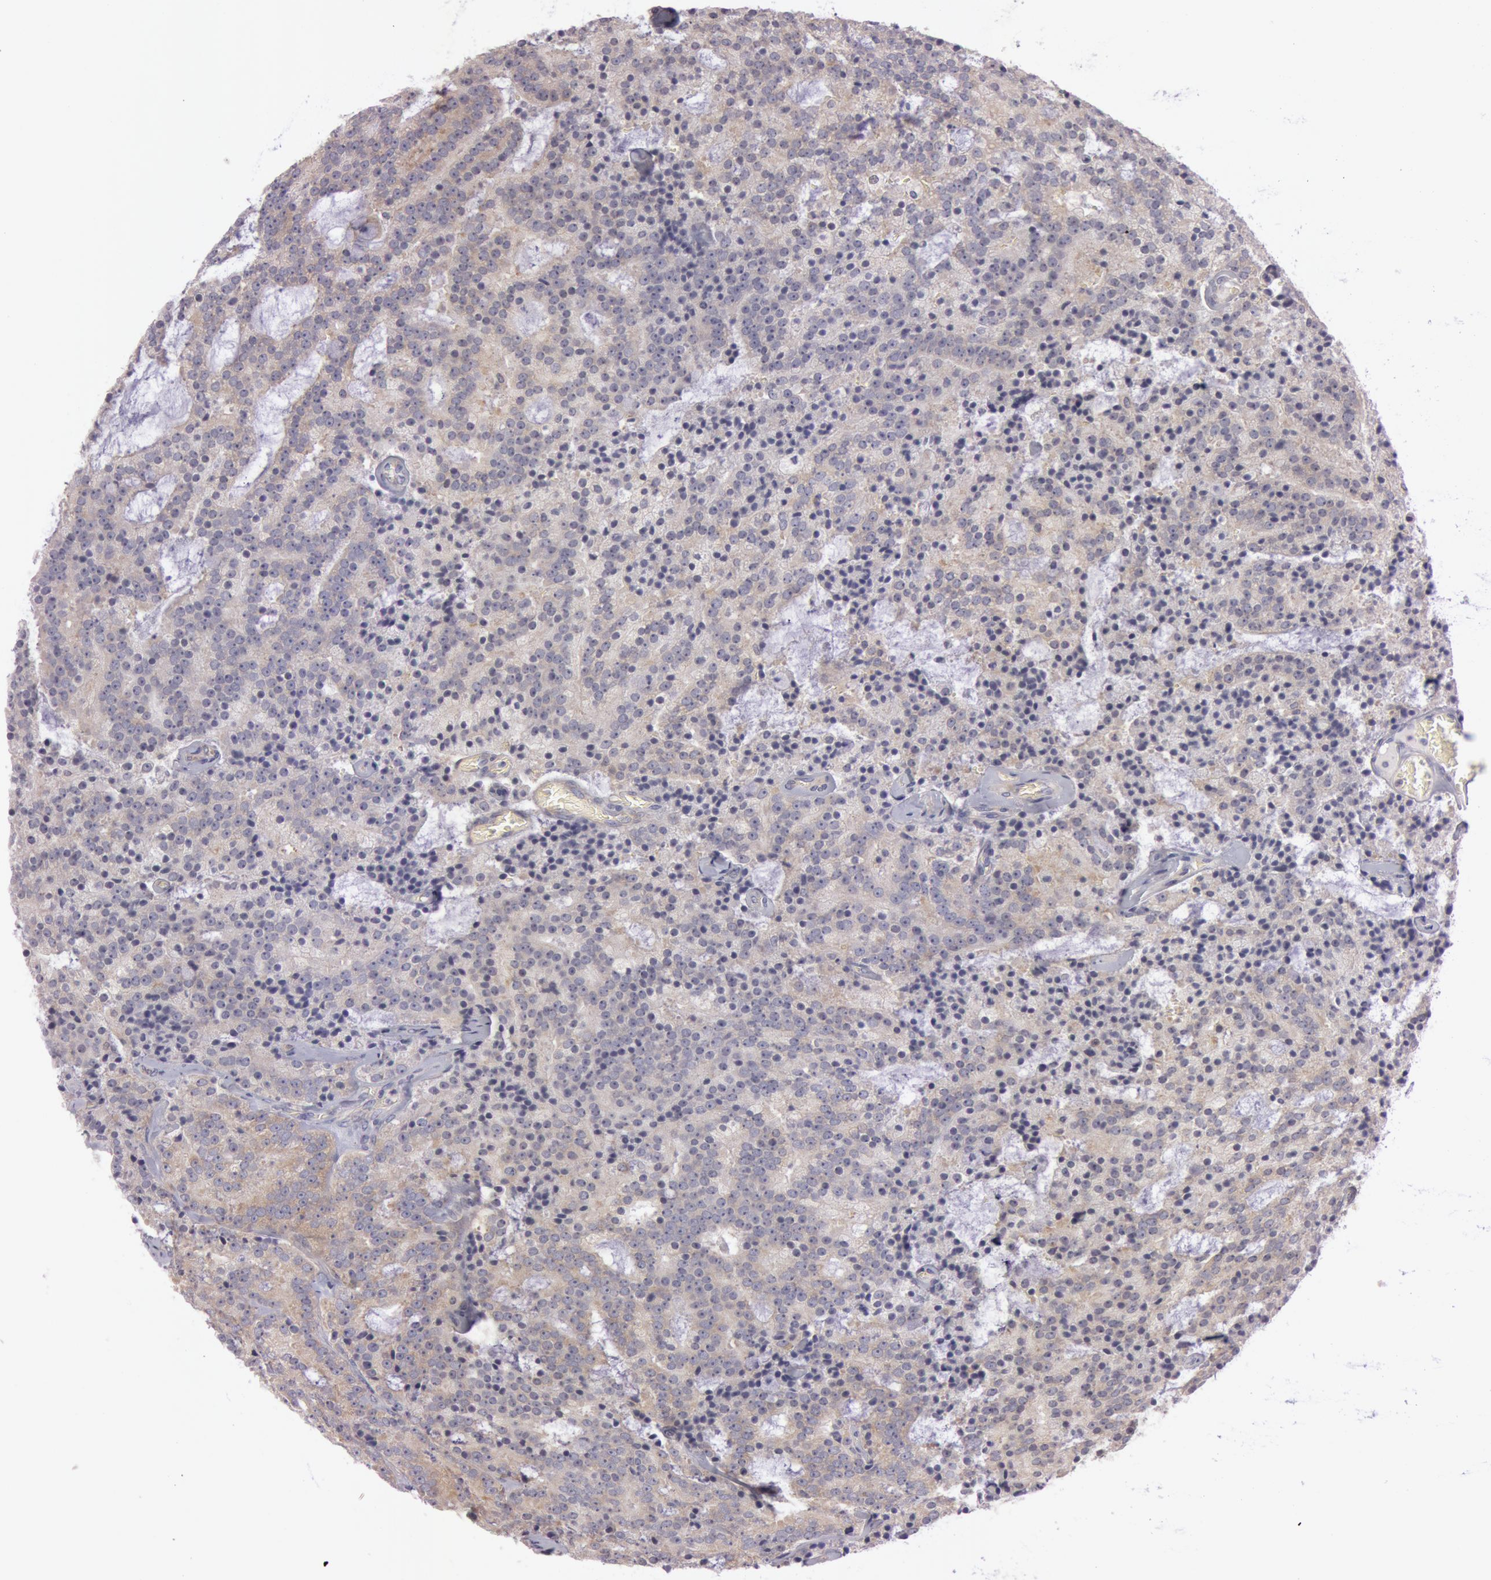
{"staining": {"intensity": "weak", "quantity": "25%-75%", "location": "cytoplasmic/membranous"}, "tissue": "prostate cancer", "cell_type": "Tumor cells", "image_type": "cancer", "snomed": [{"axis": "morphology", "description": "Adenocarcinoma, Medium grade"}, {"axis": "topography", "description": "Prostate"}], "caption": "Immunohistochemistry (IHC) (DAB (3,3'-diaminobenzidine)) staining of medium-grade adenocarcinoma (prostate) reveals weak cytoplasmic/membranous protein expression in about 25%-75% of tumor cells.", "gene": "RALGAPA1", "patient": {"sex": "male", "age": 65}}